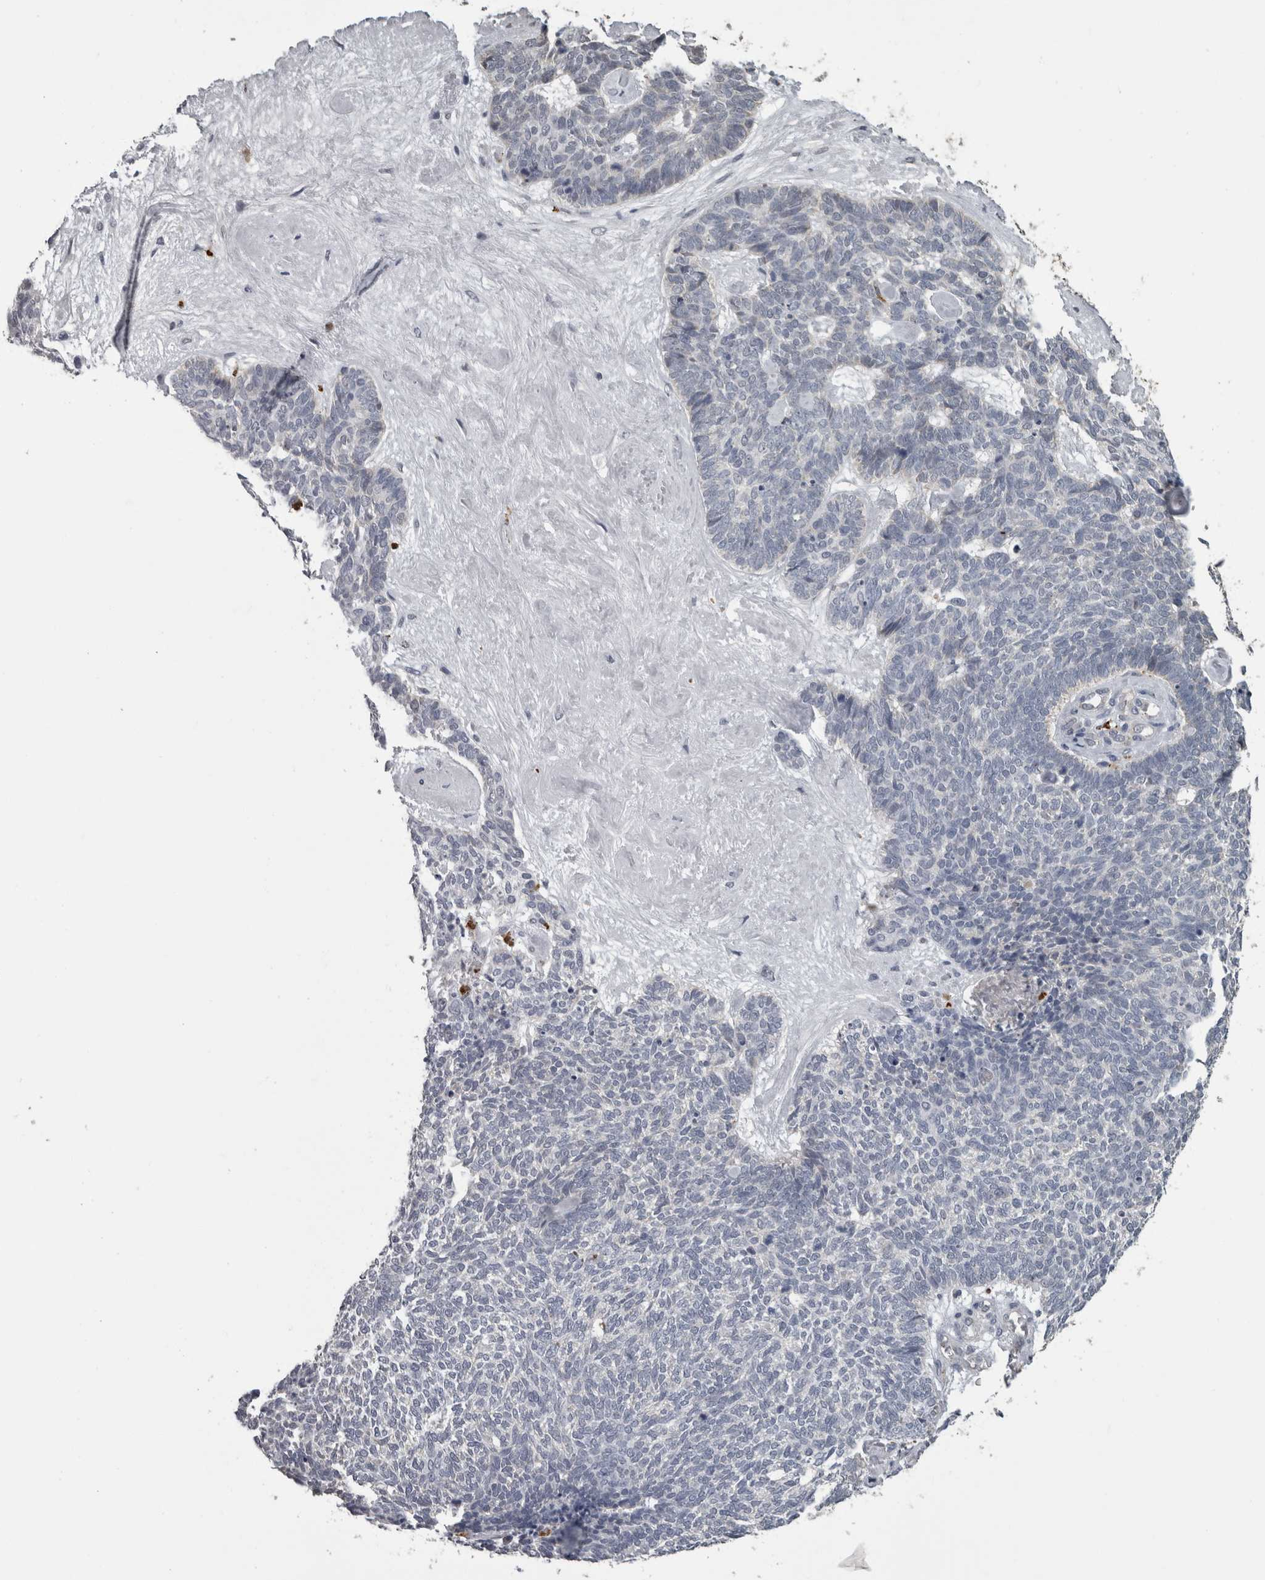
{"staining": {"intensity": "negative", "quantity": "none", "location": "none"}, "tissue": "skin cancer", "cell_type": "Tumor cells", "image_type": "cancer", "snomed": [{"axis": "morphology", "description": "Basal cell carcinoma"}, {"axis": "topography", "description": "Skin"}], "caption": "This is an immunohistochemistry image of skin basal cell carcinoma. There is no expression in tumor cells.", "gene": "NAAA", "patient": {"sex": "female", "age": 84}}